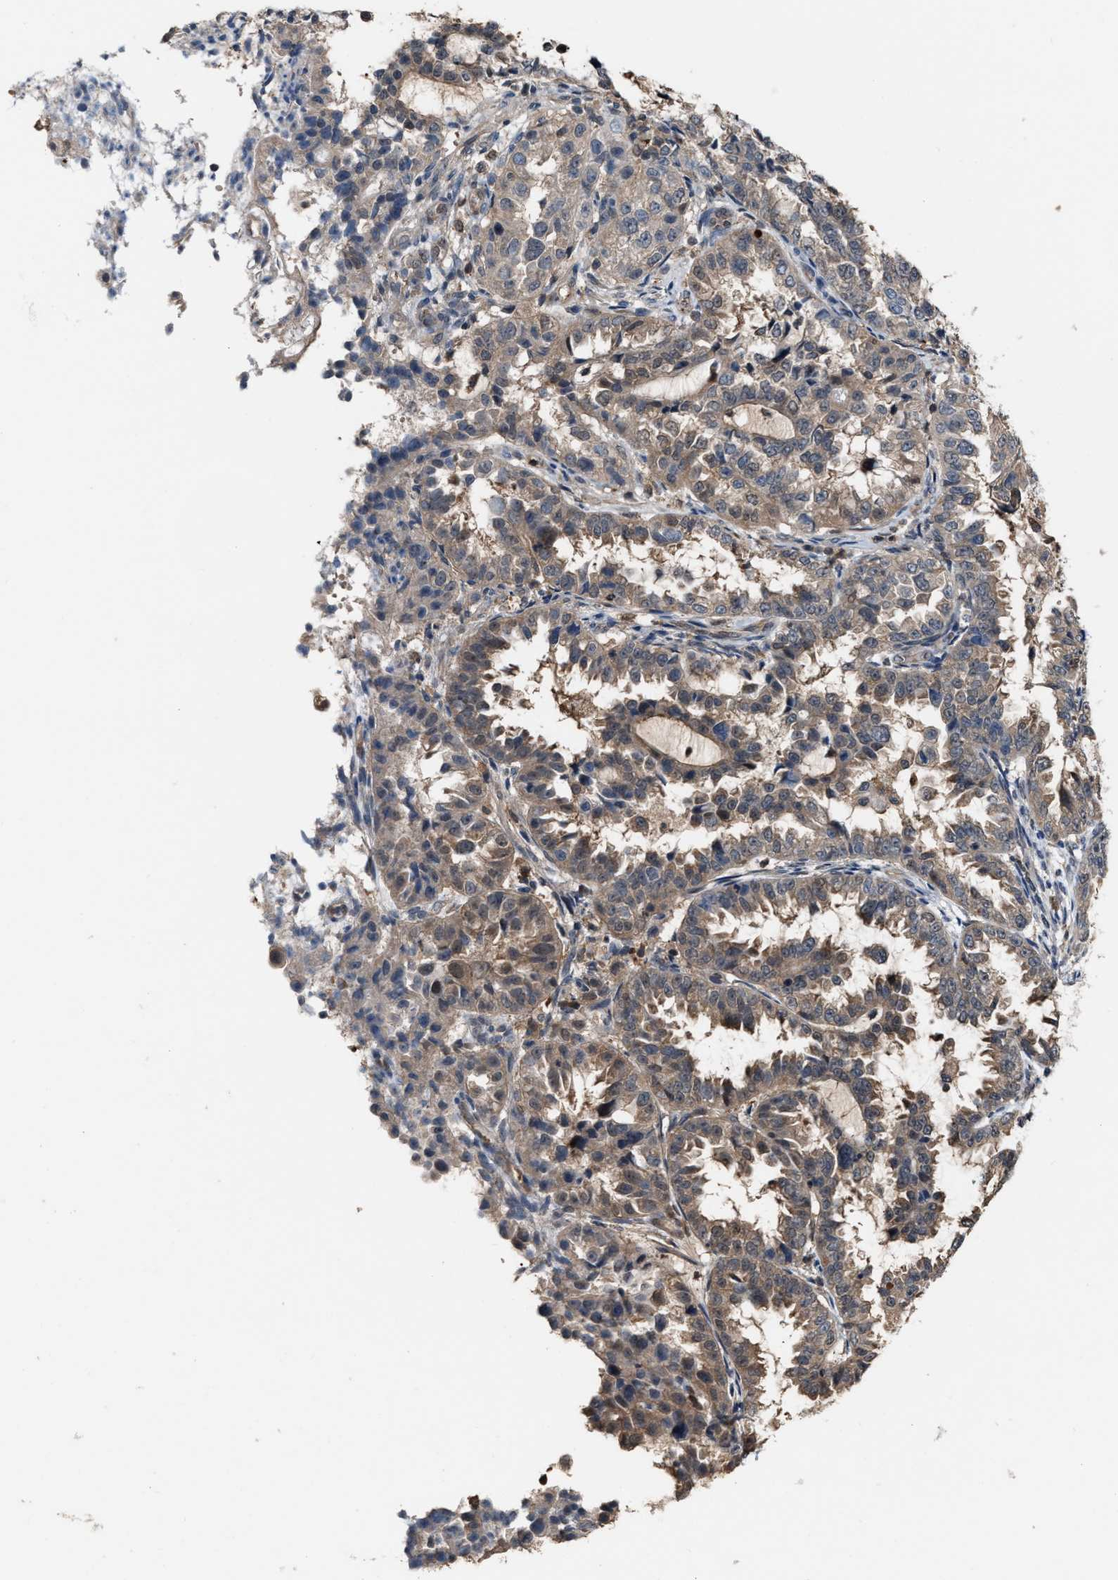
{"staining": {"intensity": "weak", "quantity": ">75%", "location": "cytoplasmic/membranous"}, "tissue": "endometrial cancer", "cell_type": "Tumor cells", "image_type": "cancer", "snomed": [{"axis": "morphology", "description": "Adenocarcinoma, NOS"}, {"axis": "topography", "description": "Endometrium"}], "caption": "Protein expression analysis of human endometrial cancer reveals weak cytoplasmic/membranous positivity in about >75% of tumor cells.", "gene": "MTPN", "patient": {"sex": "female", "age": 85}}